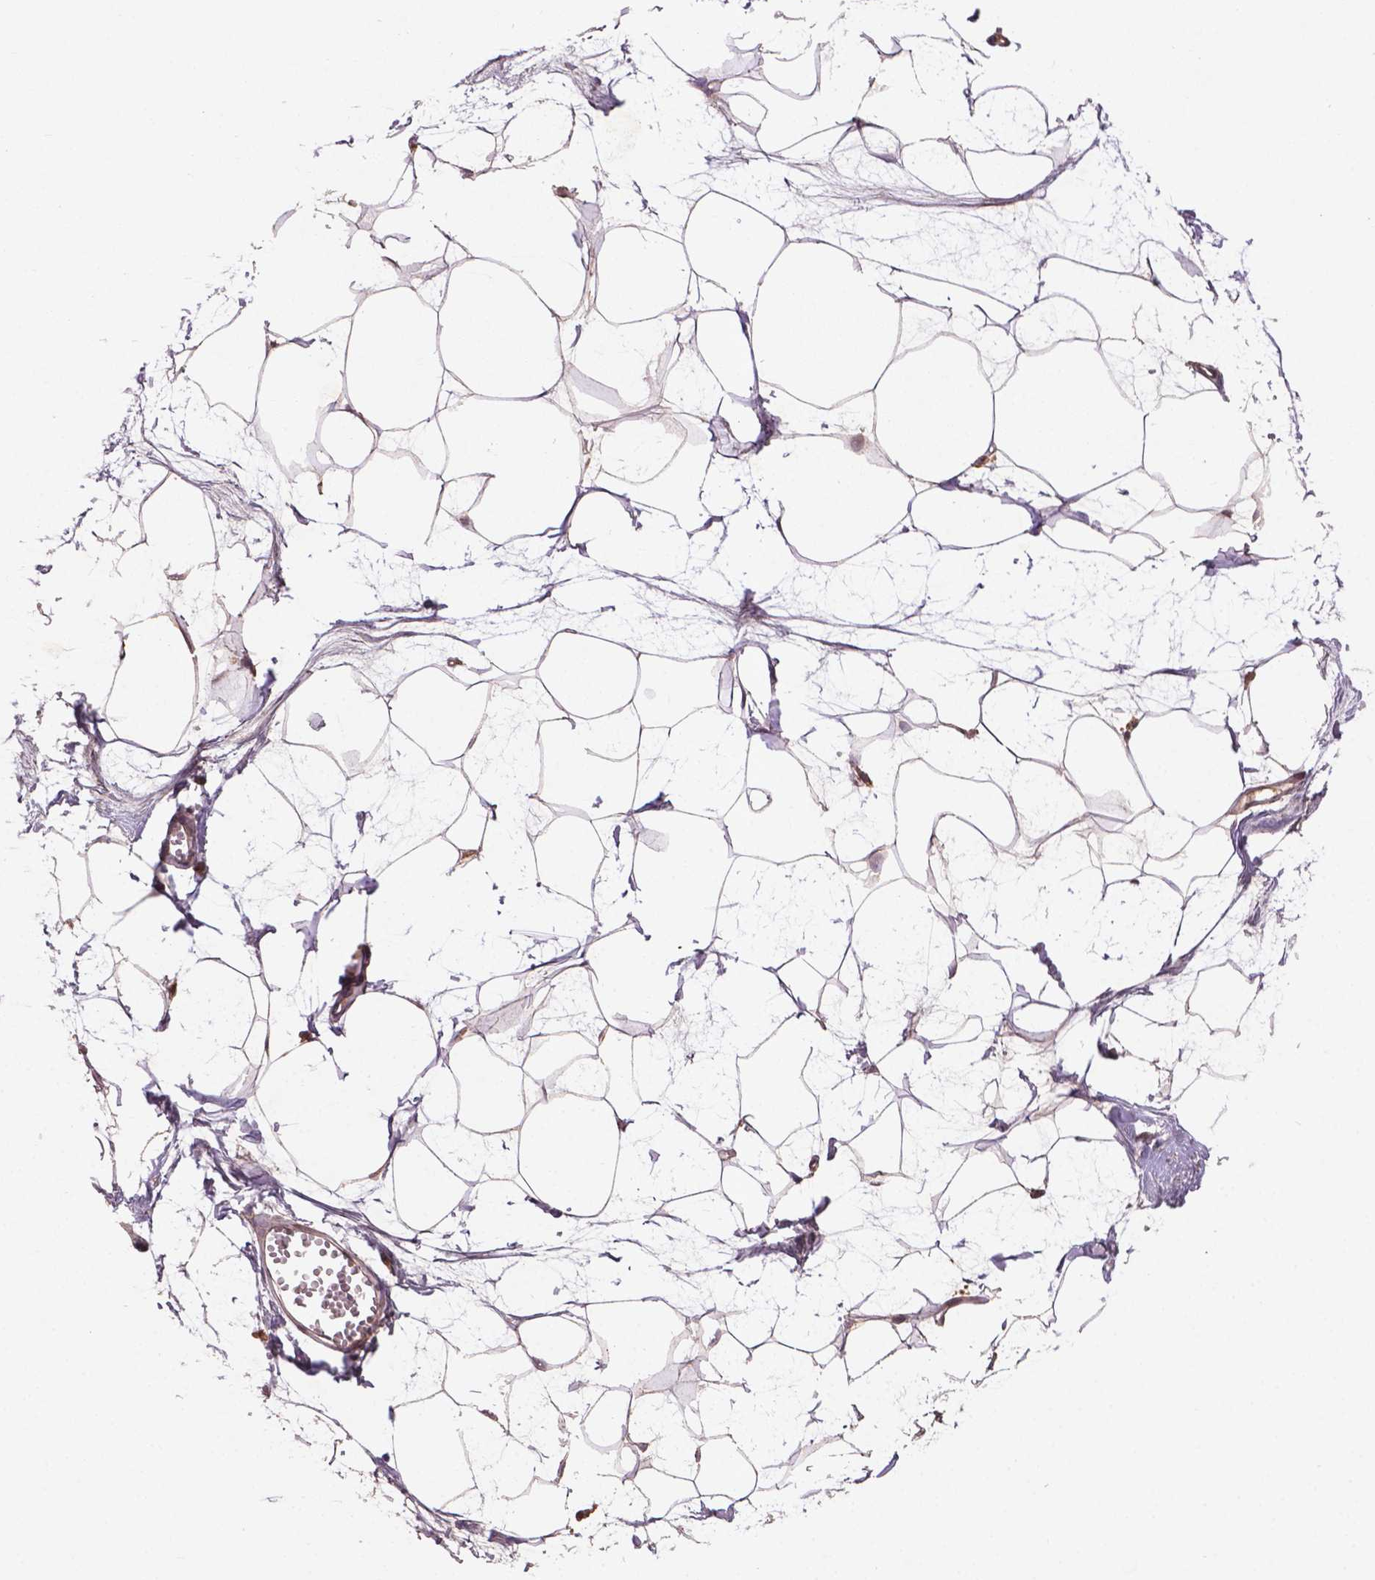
{"staining": {"intensity": "weak", "quantity": "25%-75%", "location": "cytoplasmic/membranous"}, "tissue": "breast", "cell_type": "Adipocytes", "image_type": "normal", "snomed": [{"axis": "morphology", "description": "Normal tissue, NOS"}, {"axis": "topography", "description": "Breast"}], "caption": "The histopathology image reveals staining of benign breast, revealing weak cytoplasmic/membranous protein expression (brown color) within adipocytes.", "gene": "NIPAL2", "patient": {"sex": "female", "age": 45}}